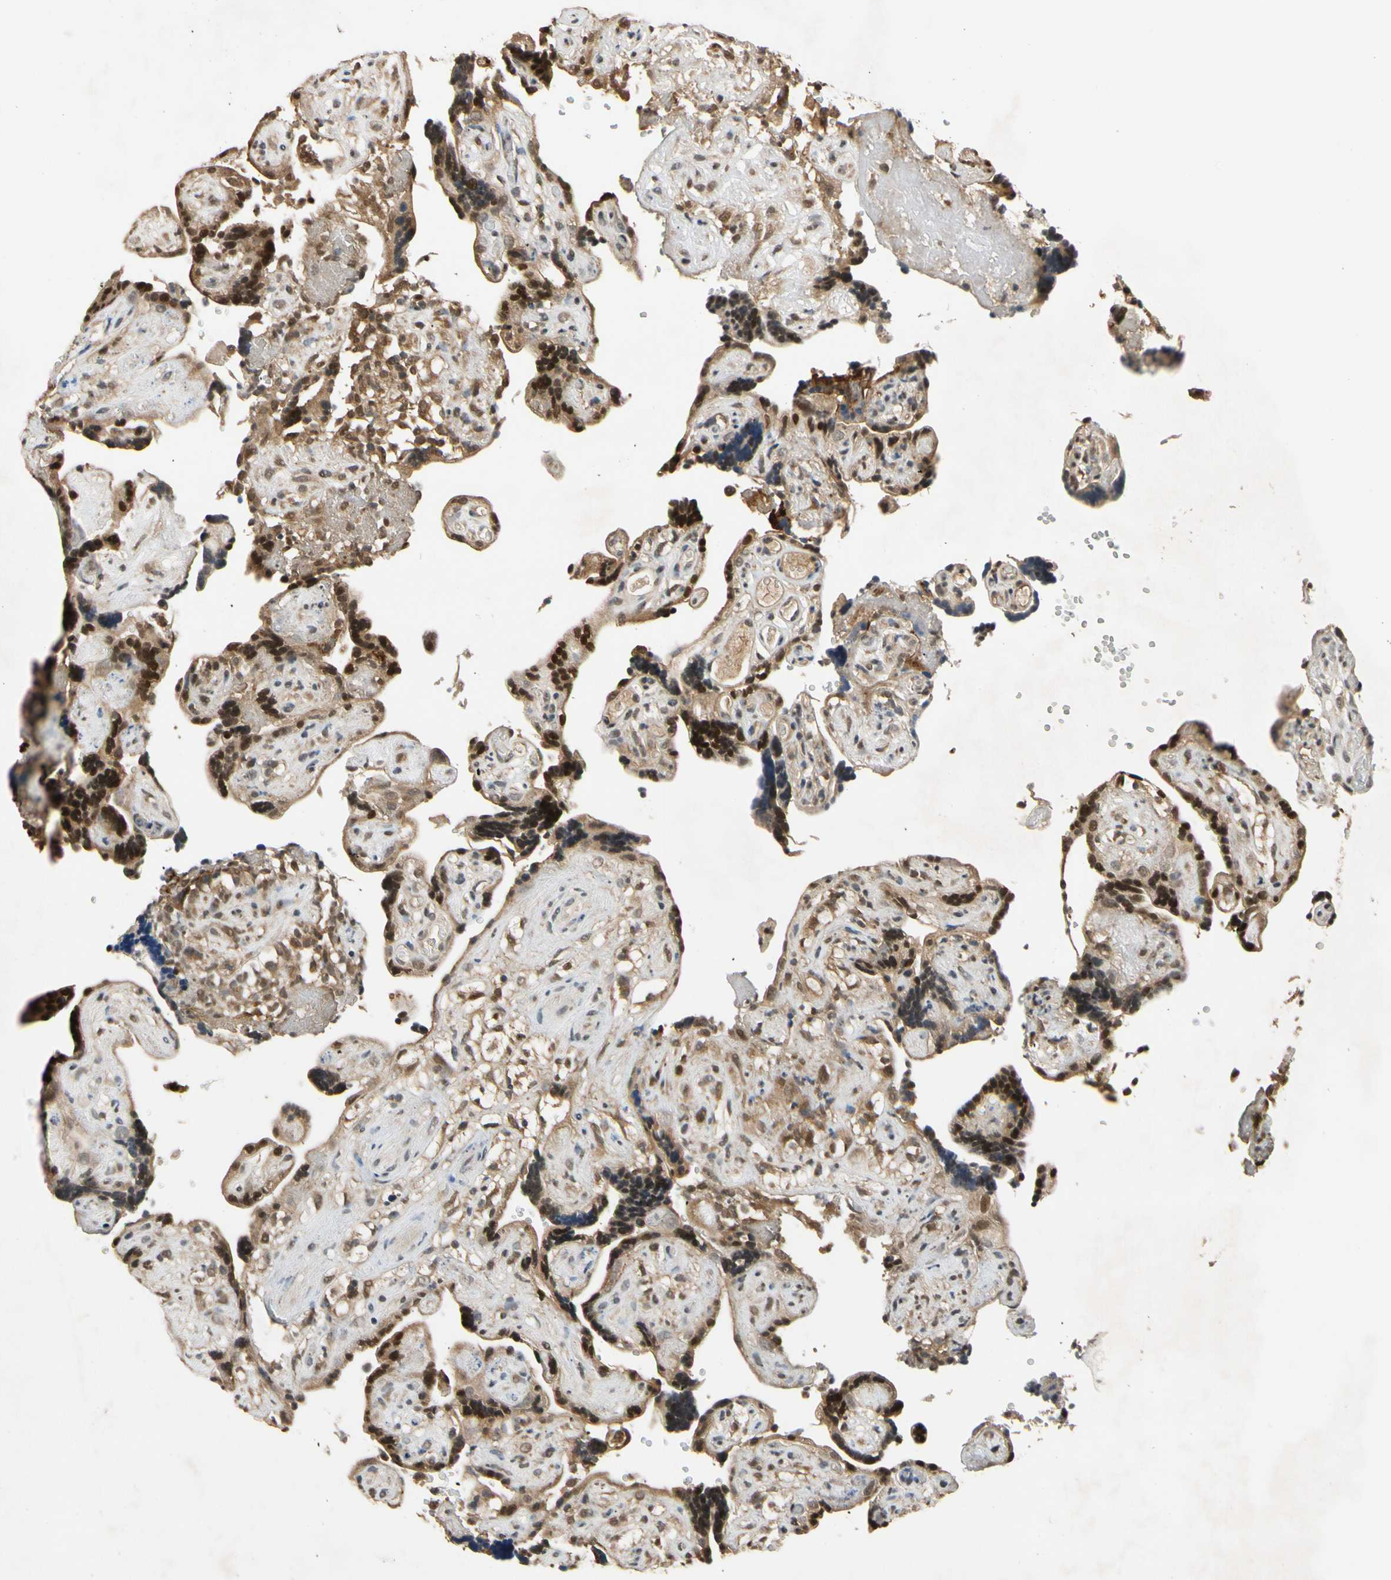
{"staining": {"intensity": "moderate", "quantity": ">75%", "location": "cytoplasmic/membranous,nuclear"}, "tissue": "placenta", "cell_type": "Decidual cells", "image_type": "normal", "snomed": [{"axis": "morphology", "description": "Normal tissue, NOS"}, {"axis": "topography", "description": "Placenta"}], "caption": "Immunohistochemistry (IHC) (DAB) staining of normal human placenta shows moderate cytoplasmic/membranous,nuclear protein staining in approximately >75% of decidual cells.", "gene": "TMEM230", "patient": {"sex": "female", "age": 30}}